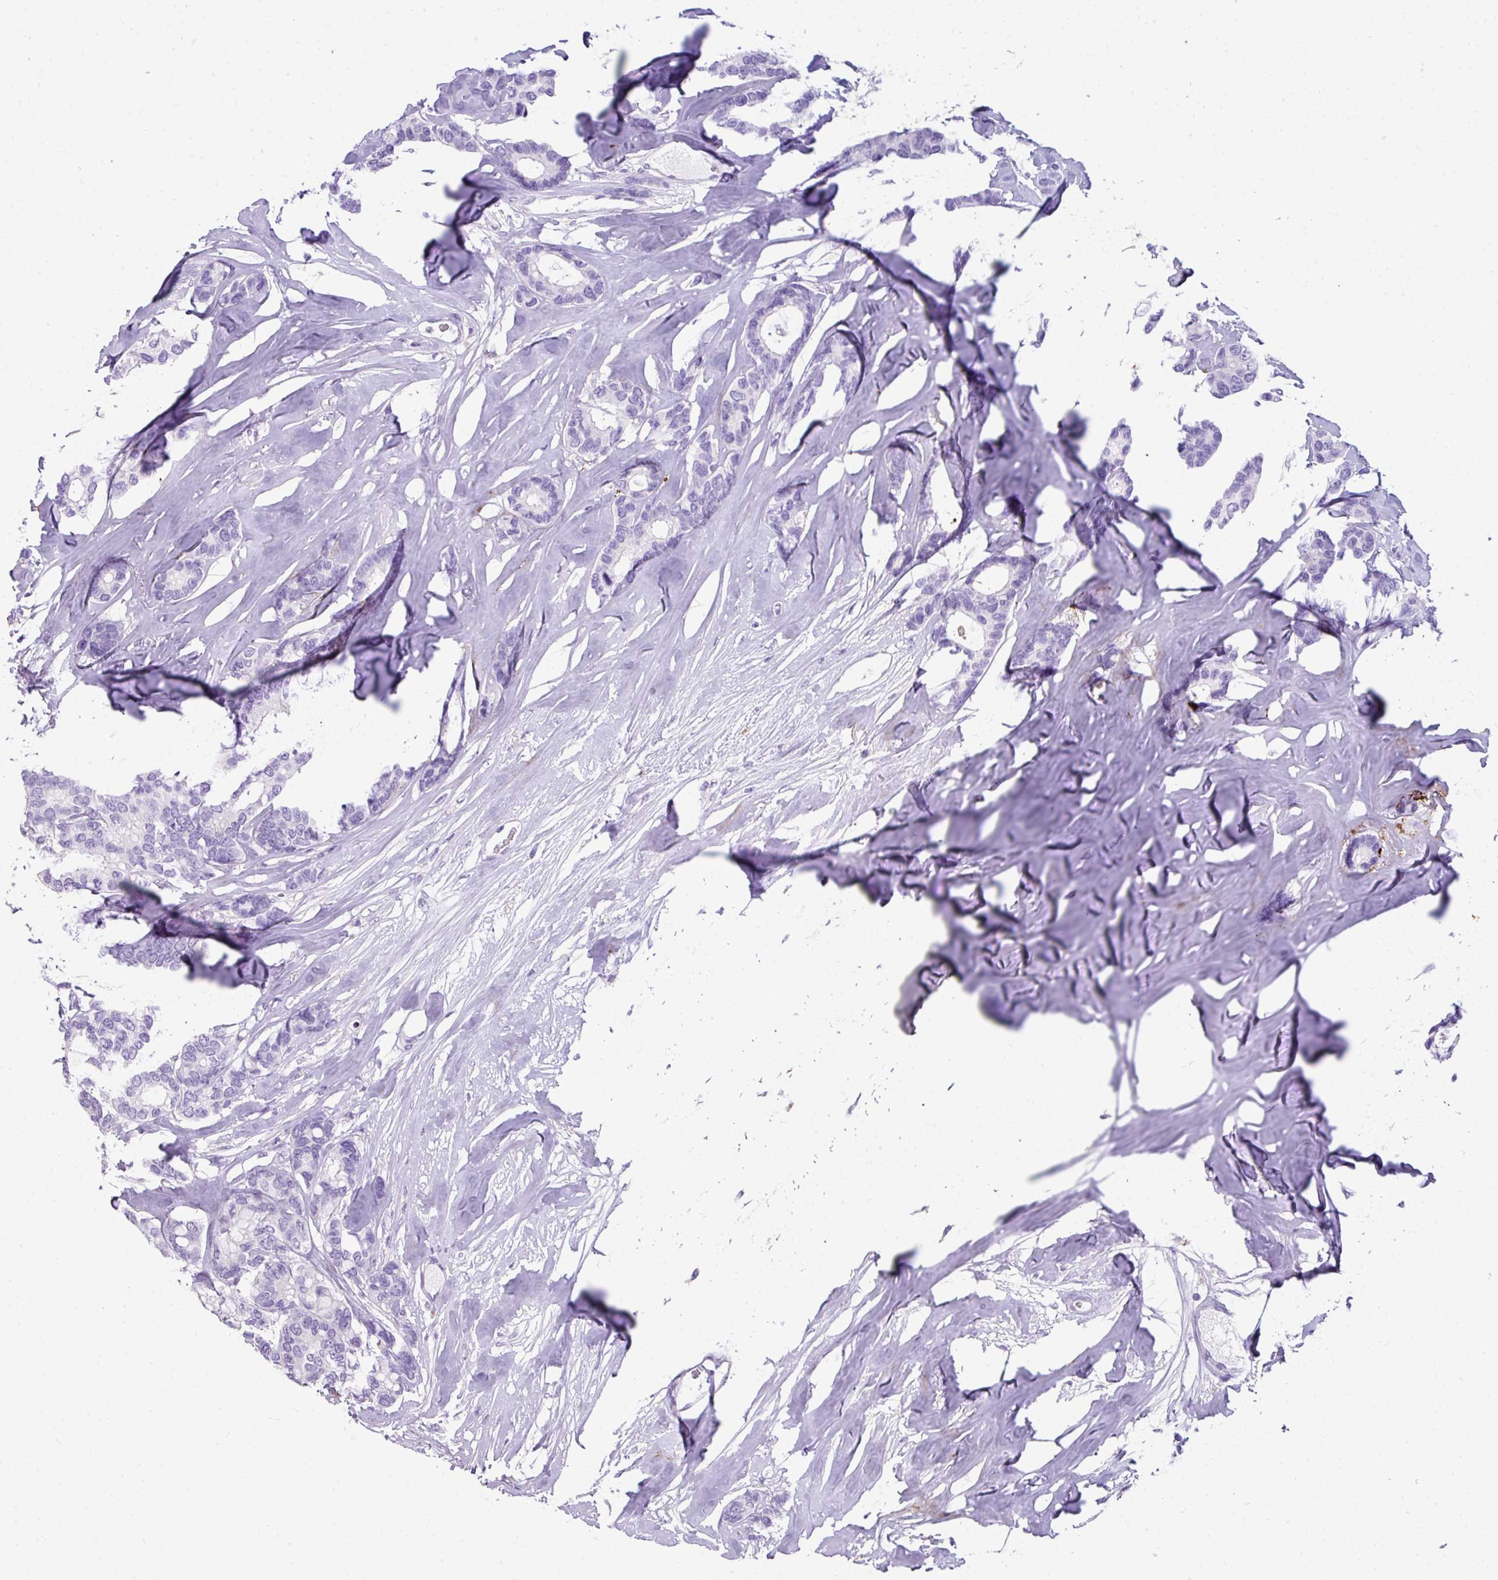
{"staining": {"intensity": "negative", "quantity": "none", "location": "none"}, "tissue": "breast cancer", "cell_type": "Tumor cells", "image_type": "cancer", "snomed": [{"axis": "morphology", "description": "Duct carcinoma"}, {"axis": "topography", "description": "Breast"}], "caption": "Immunohistochemistry image of breast cancer stained for a protein (brown), which exhibits no positivity in tumor cells.", "gene": "ZNF568", "patient": {"sex": "female", "age": 87}}